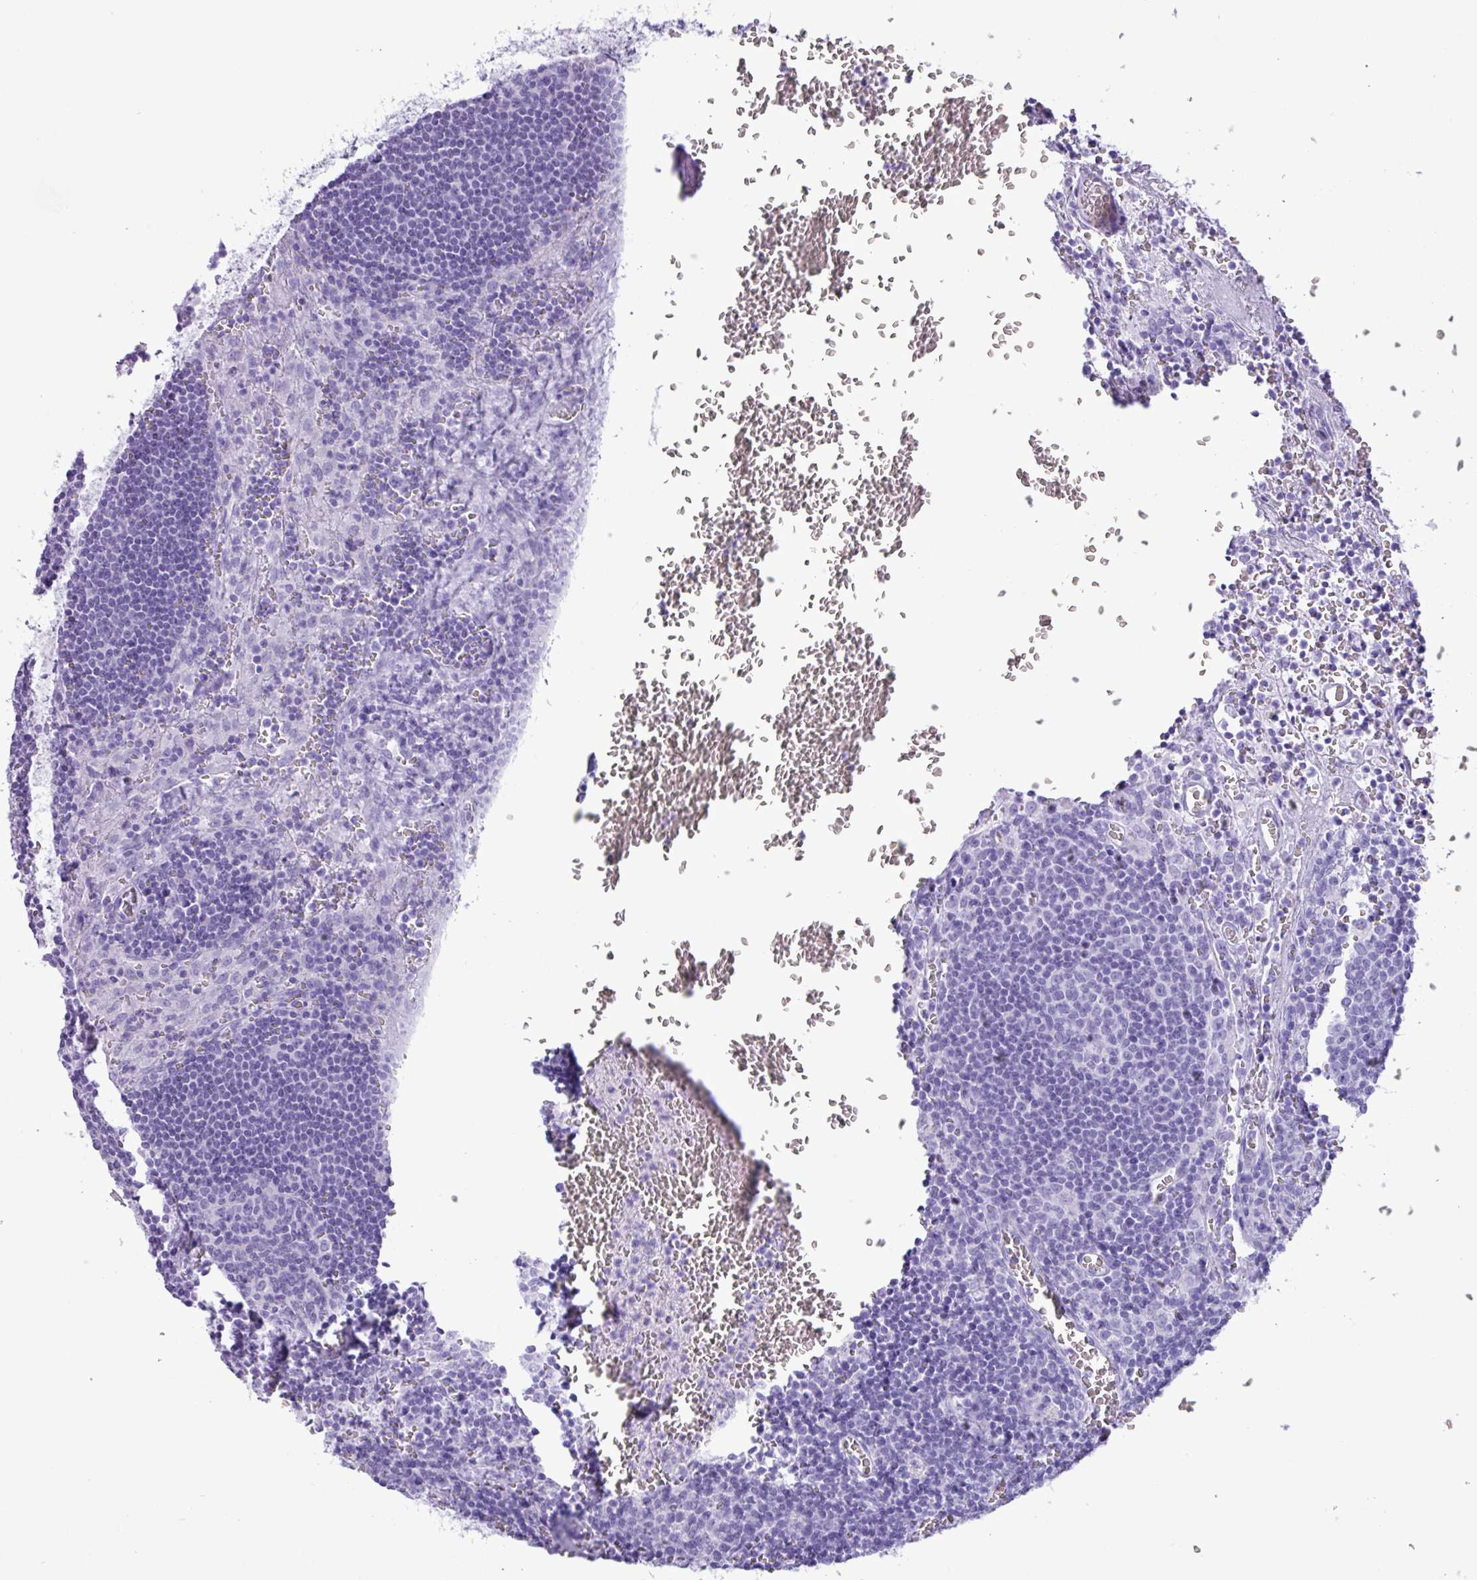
{"staining": {"intensity": "negative", "quantity": "none", "location": "none"}, "tissue": "lymph node", "cell_type": "Germinal center cells", "image_type": "normal", "snomed": [{"axis": "morphology", "description": "Normal tissue, NOS"}, {"axis": "topography", "description": "Lymph node"}], "caption": "This photomicrograph is of unremarkable lymph node stained with immunohistochemistry to label a protein in brown with the nuclei are counter-stained blue. There is no positivity in germinal center cells.", "gene": "CKMT2", "patient": {"sex": "male", "age": 50}}